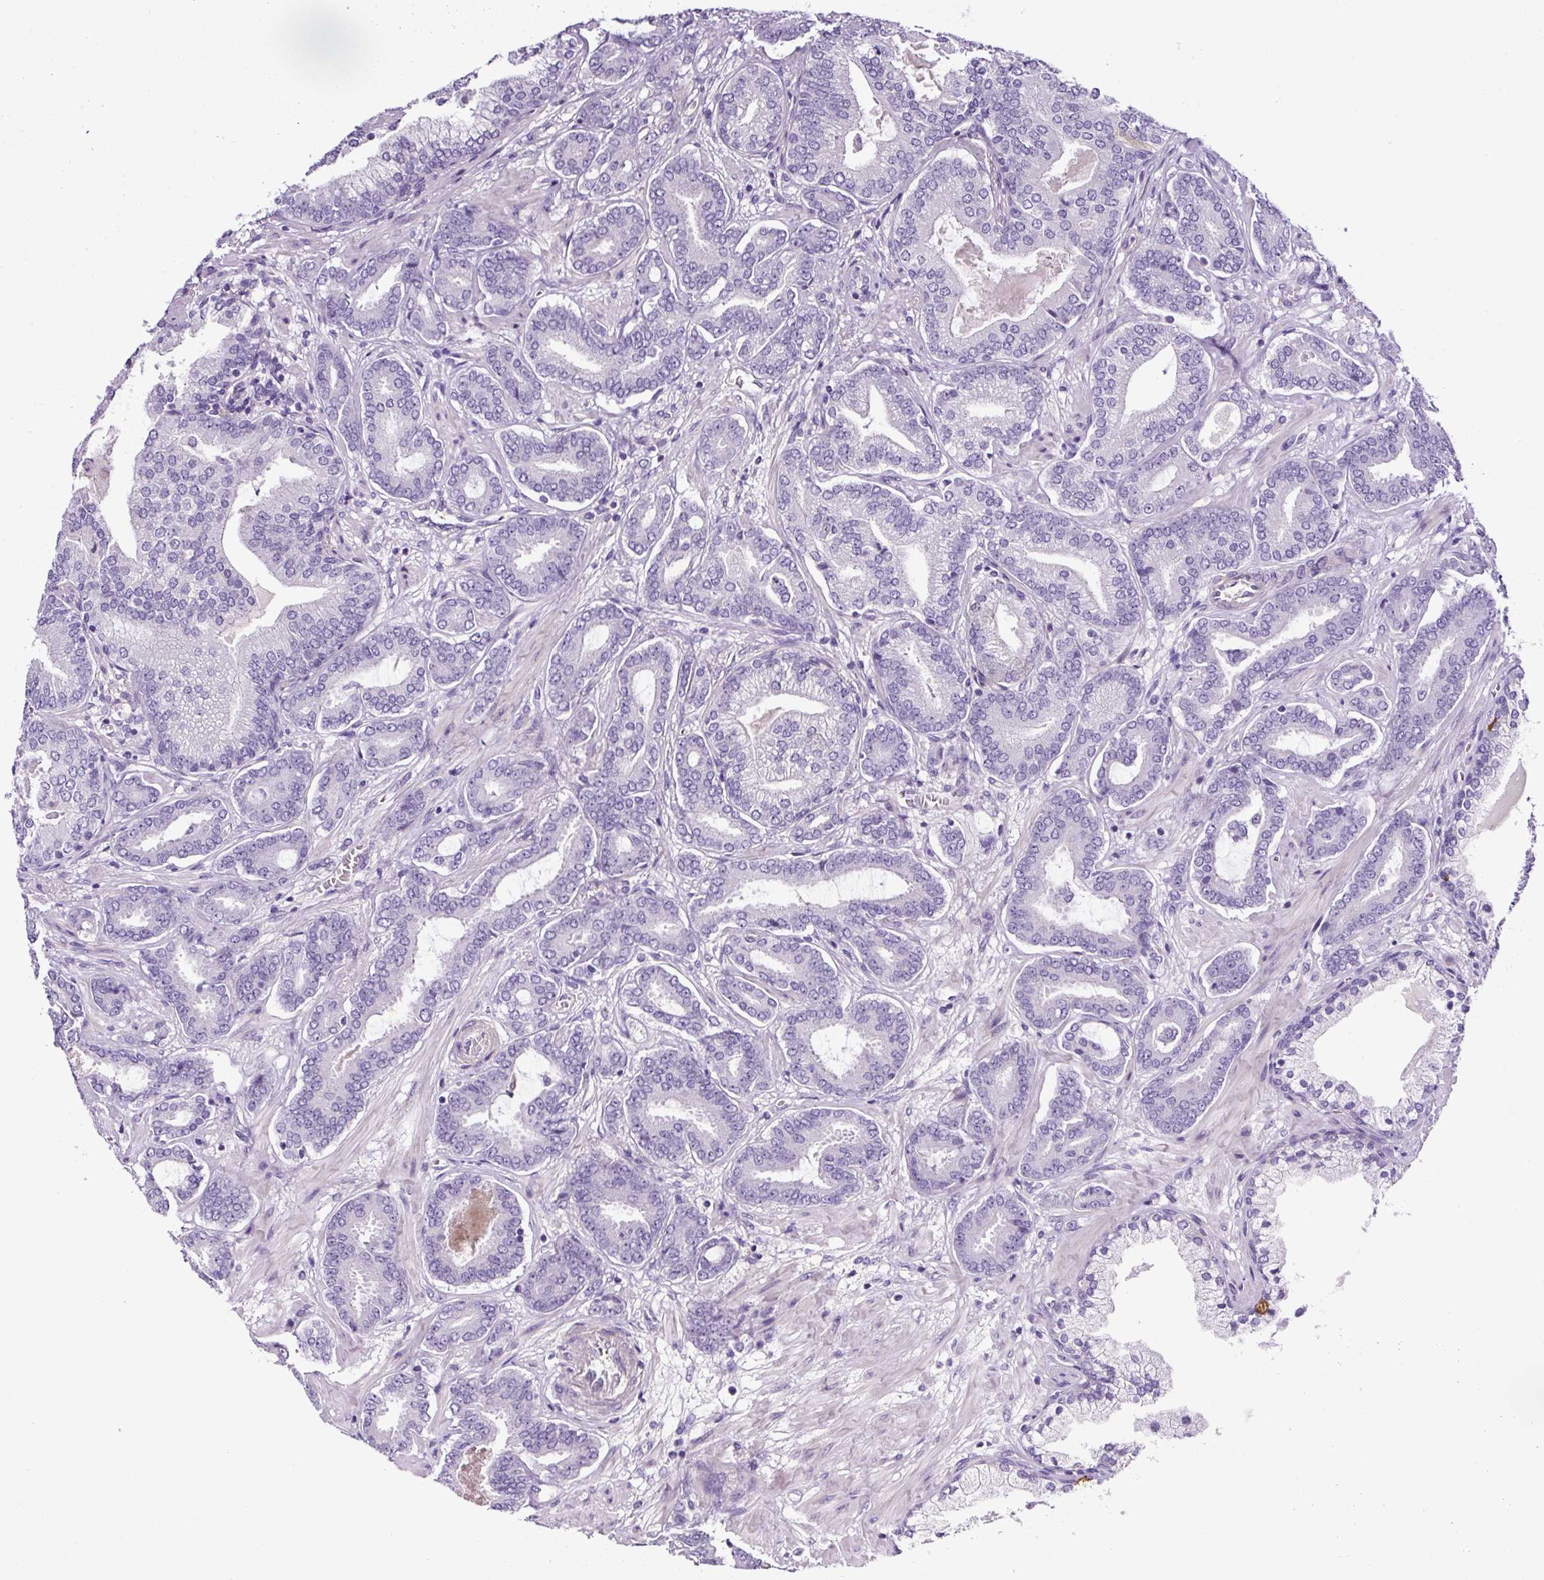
{"staining": {"intensity": "negative", "quantity": "none", "location": "none"}, "tissue": "prostate cancer", "cell_type": "Tumor cells", "image_type": "cancer", "snomed": [{"axis": "morphology", "description": "Adenocarcinoma, Low grade"}, {"axis": "topography", "description": "Prostate and seminal vesicle, NOS"}], "caption": "Human prostate cancer (adenocarcinoma (low-grade)) stained for a protein using immunohistochemistry (IHC) exhibits no staining in tumor cells.", "gene": "OR14A2", "patient": {"sex": "male", "age": 61}}